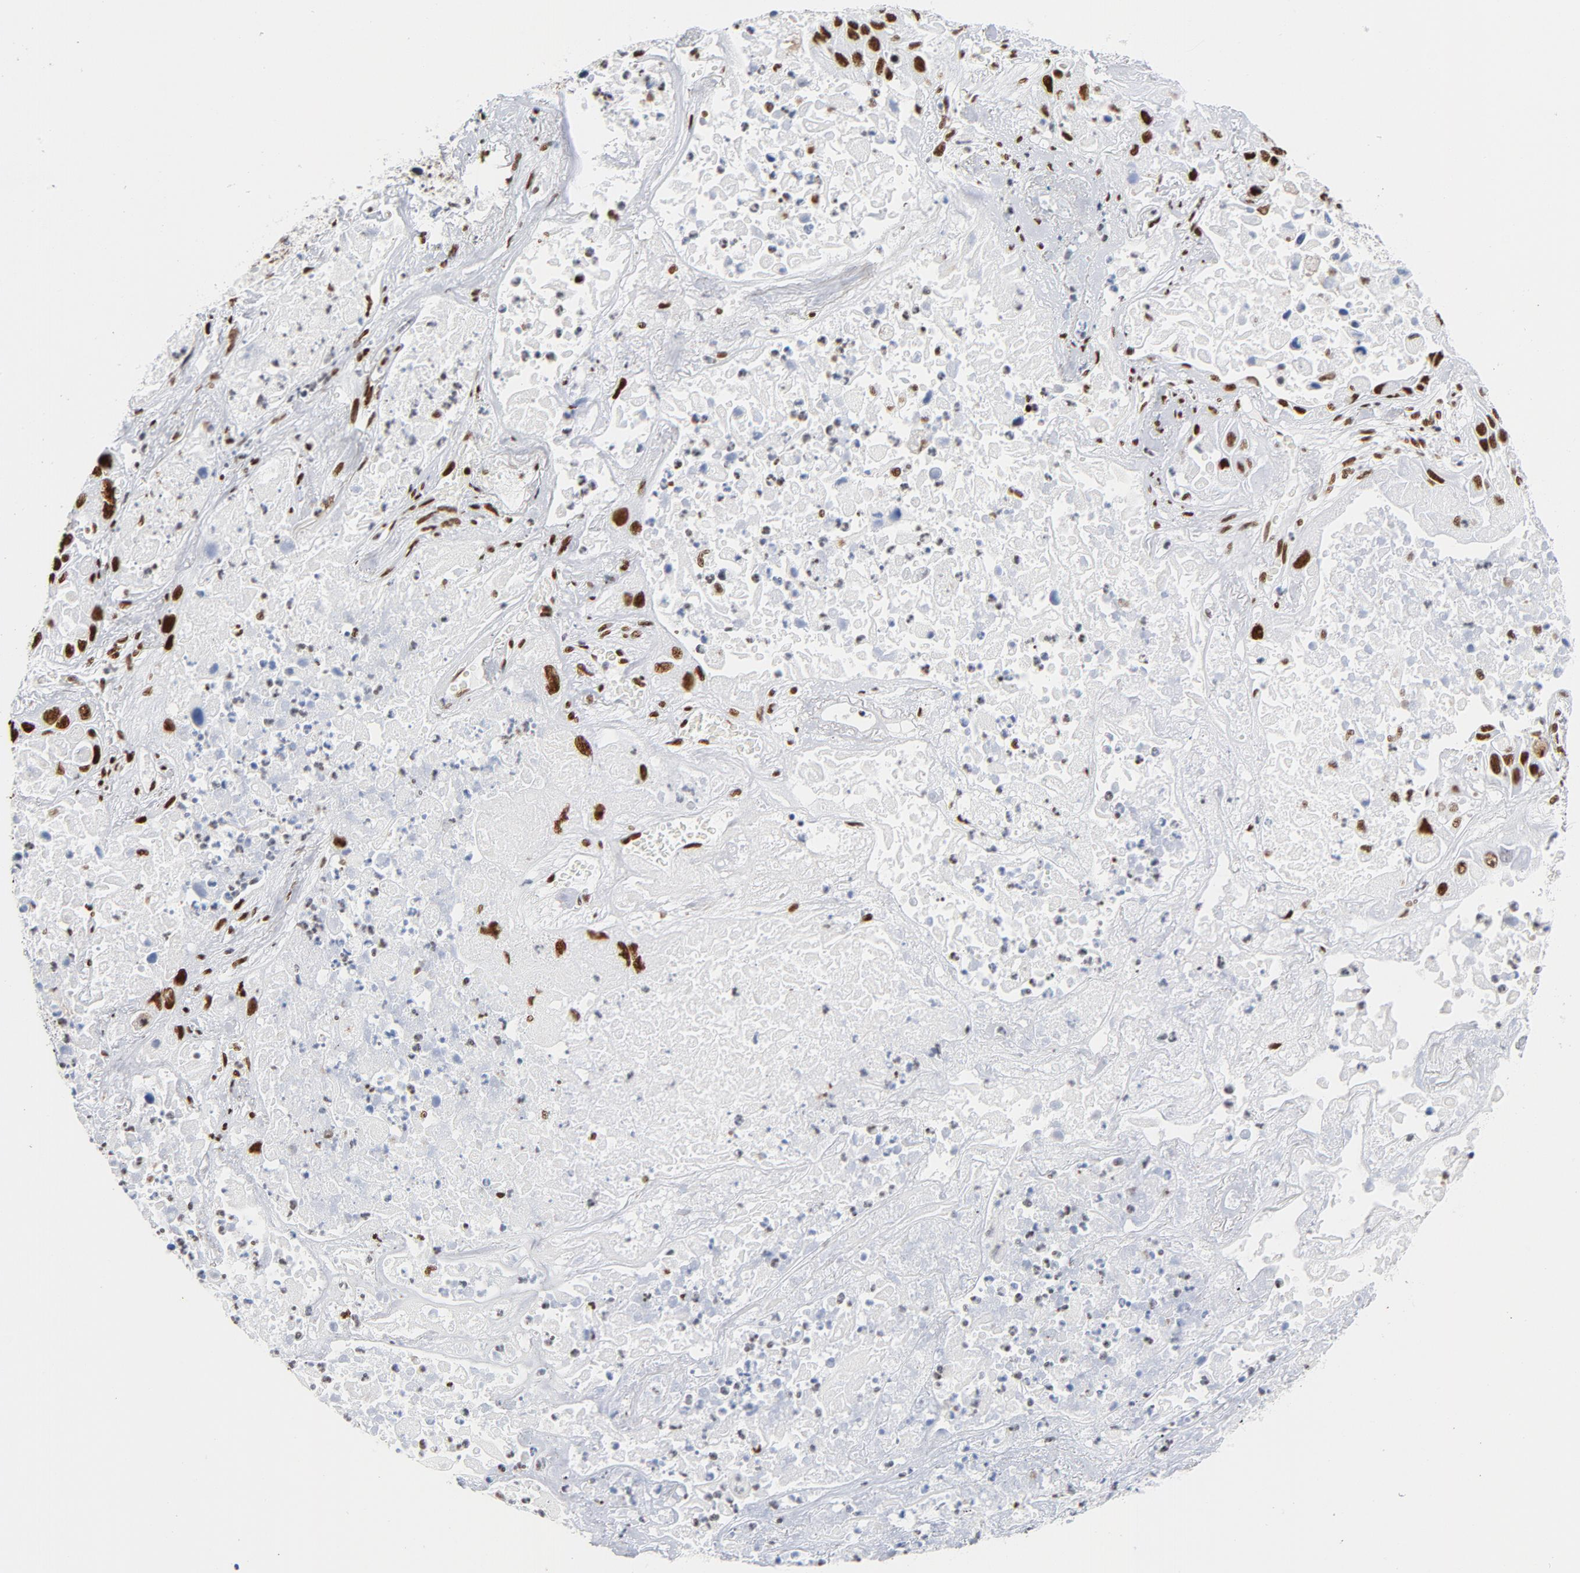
{"staining": {"intensity": "strong", "quantity": ">75%", "location": "nuclear"}, "tissue": "lung cancer", "cell_type": "Tumor cells", "image_type": "cancer", "snomed": [{"axis": "morphology", "description": "Squamous cell carcinoma, NOS"}, {"axis": "topography", "description": "Lung"}], "caption": "Protein staining shows strong nuclear staining in approximately >75% of tumor cells in lung squamous cell carcinoma.", "gene": "XRCC5", "patient": {"sex": "female", "age": 76}}